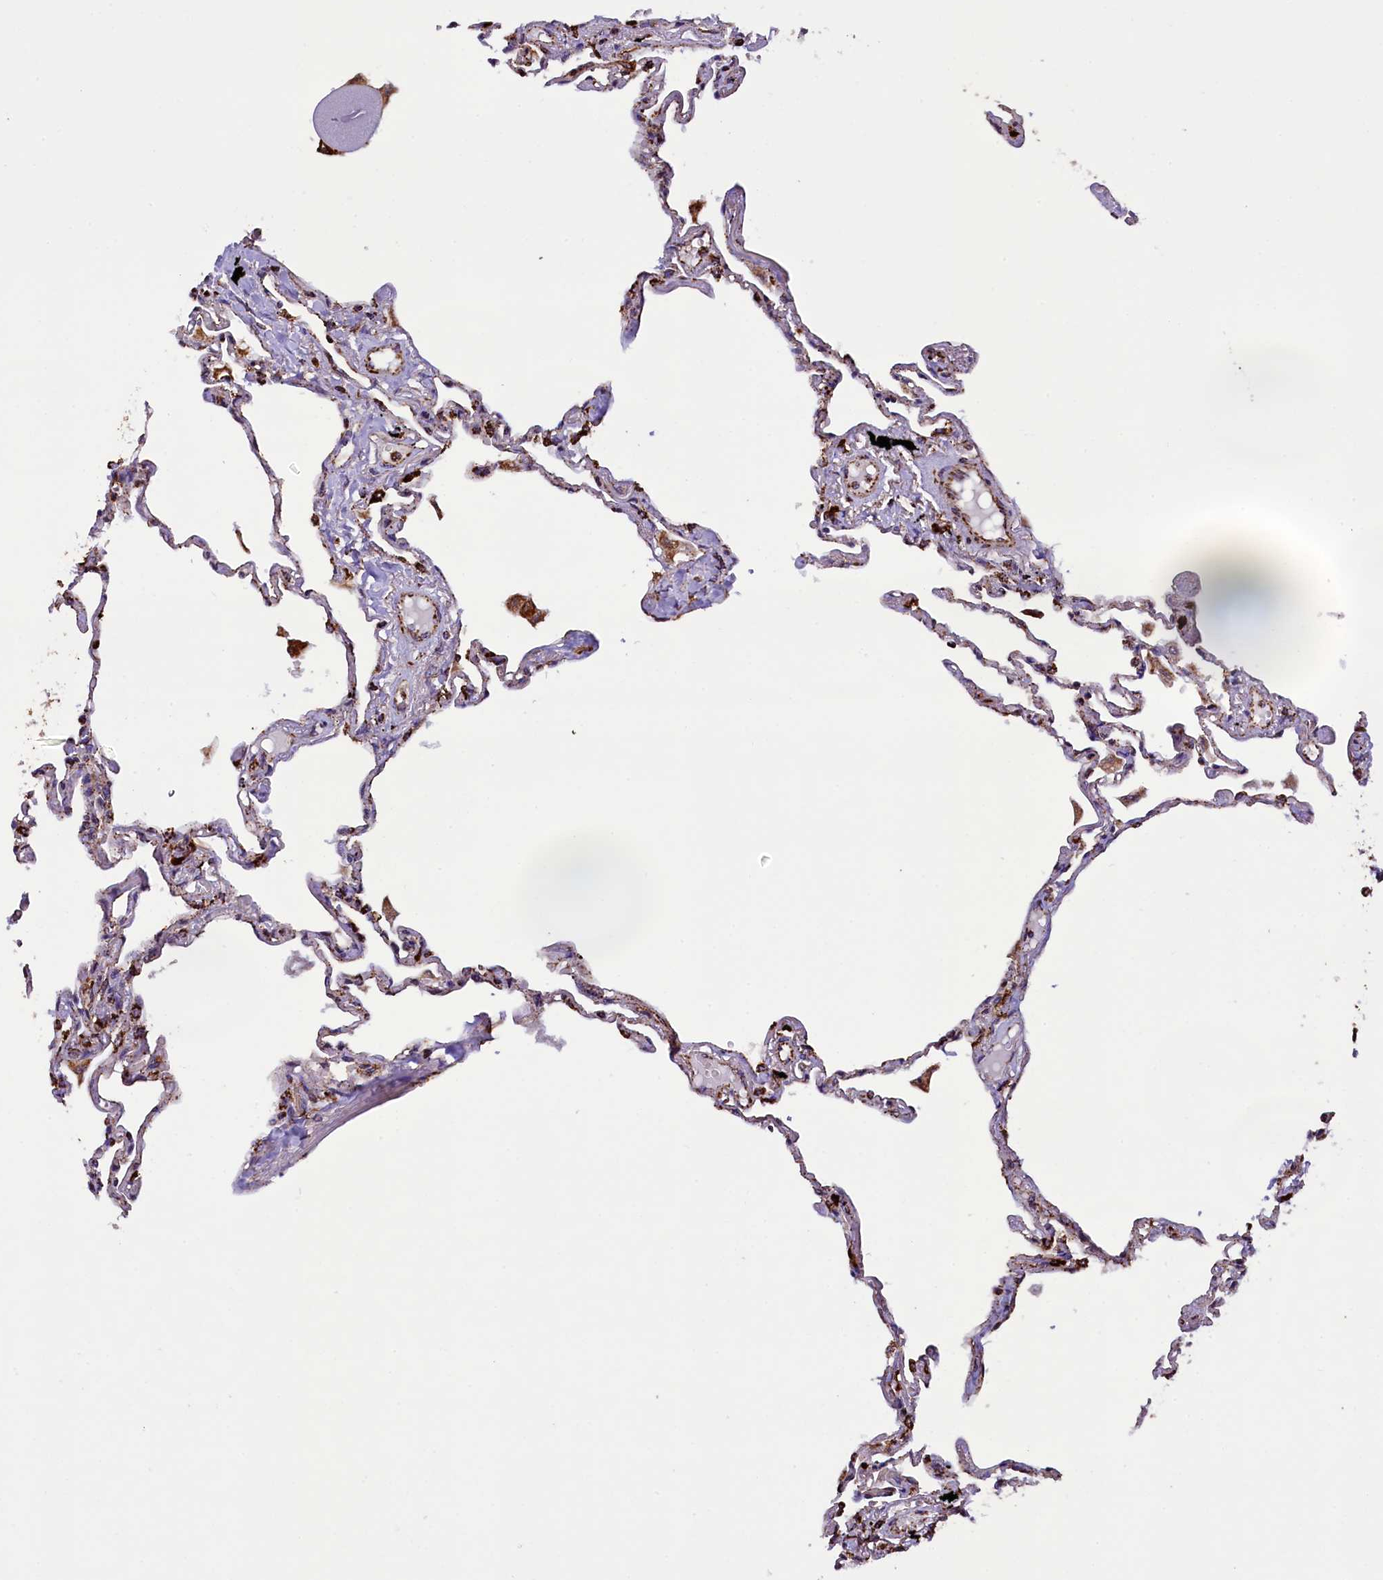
{"staining": {"intensity": "moderate", "quantity": "25%-75%", "location": "cytoplasmic/membranous"}, "tissue": "lung", "cell_type": "Alveolar cells", "image_type": "normal", "snomed": [{"axis": "morphology", "description": "Normal tissue, NOS"}, {"axis": "topography", "description": "Lung"}], "caption": "Approximately 25%-75% of alveolar cells in benign lung reveal moderate cytoplasmic/membranous protein staining as visualized by brown immunohistochemical staining.", "gene": "KLC2", "patient": {"sex": "female", "age": 67}}